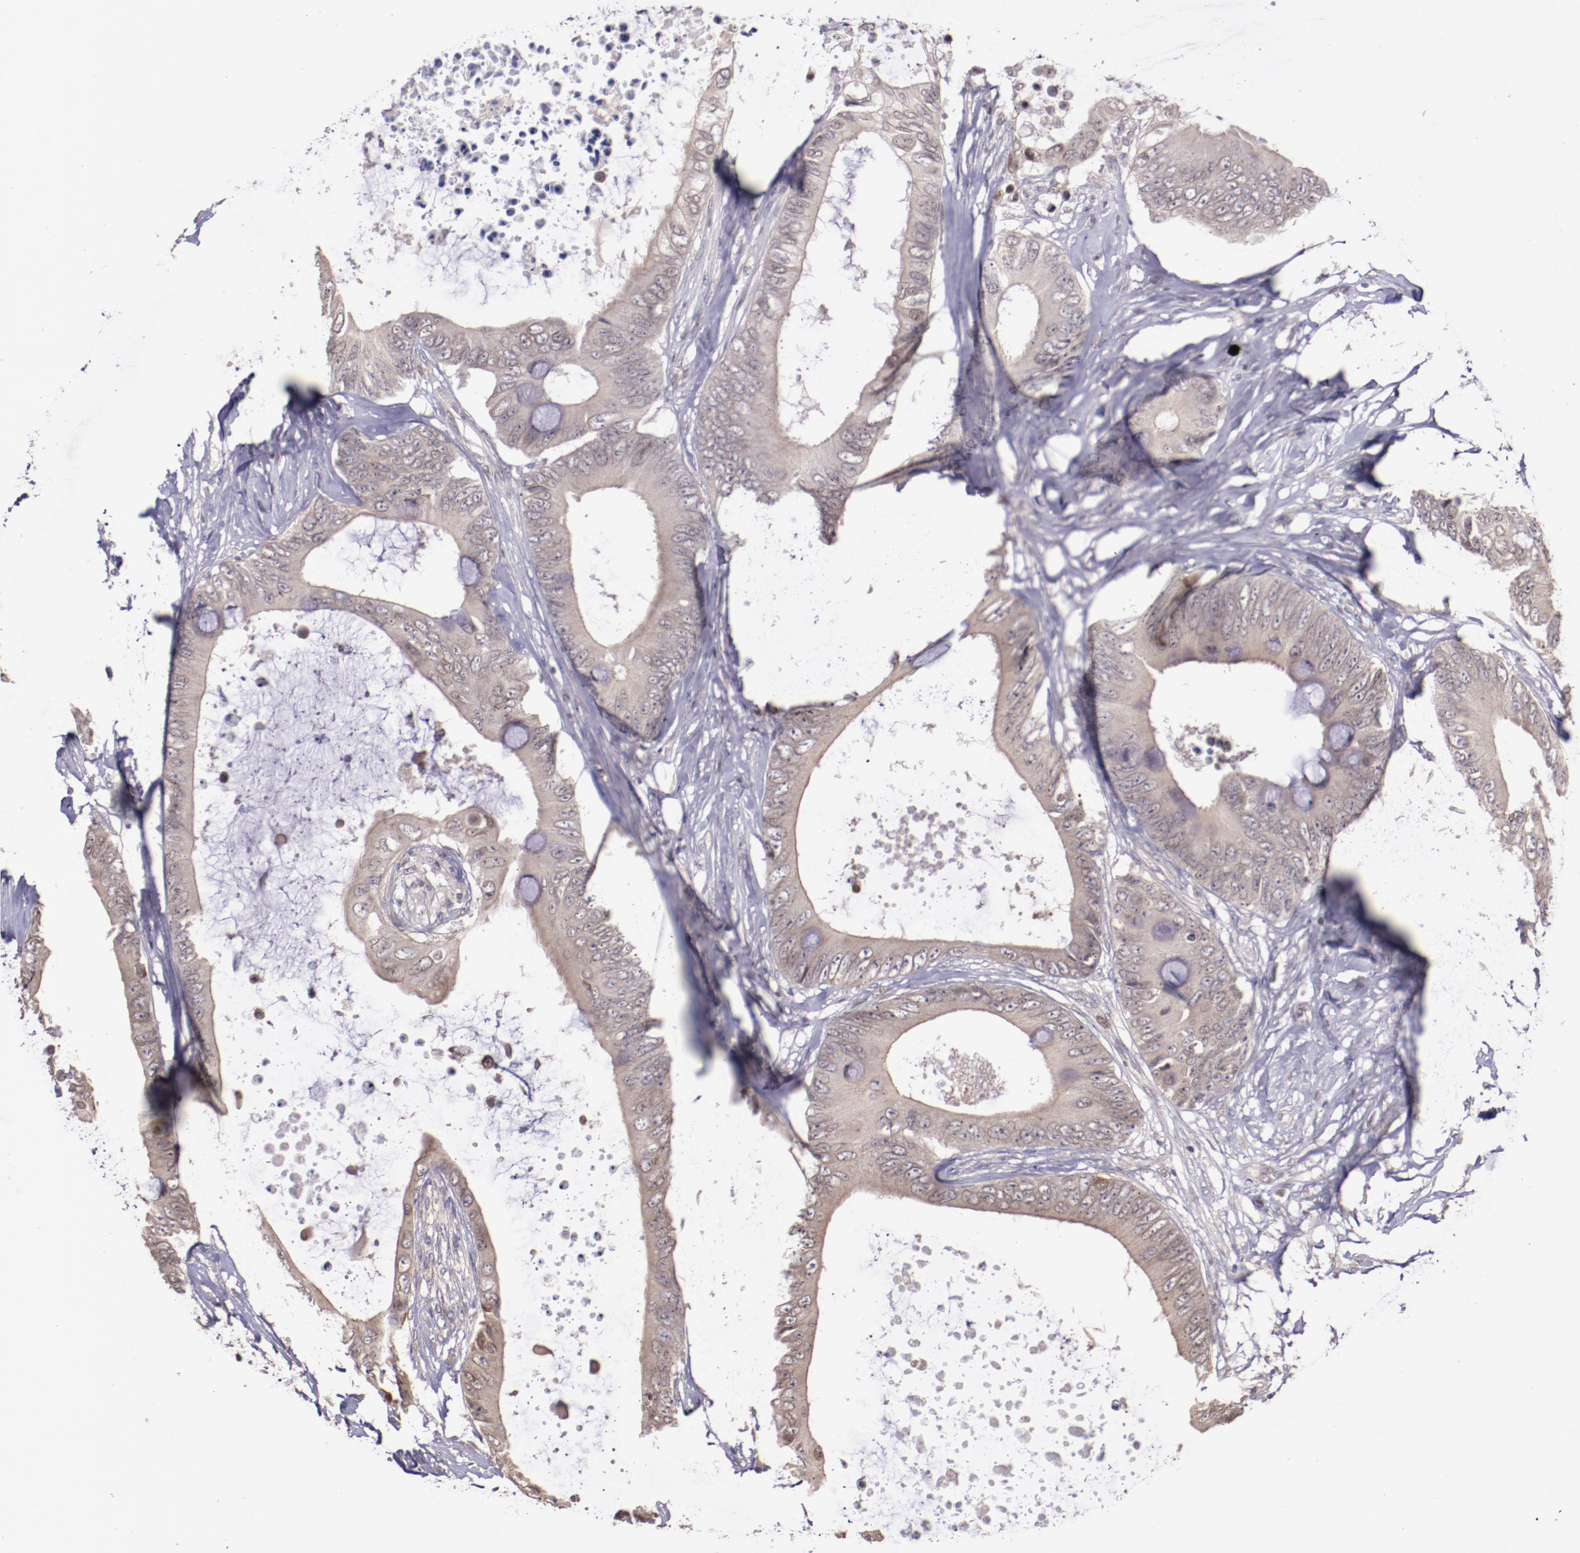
{"staining": {"intensity": "weak", "quantity": ">75%", "location": "cytoplasmic/membranous"}, "tissue": "colorectal cancer", "cell_type": "Tumor cells", "image_type": "cancer", "snomed": [{"axis": "morphology", "description": "Normal tissue, NOS"}, {"axis": "morphology", "description": "Adenocarcinoma, NOS"}, {"axis": "topography", "description": "Rectum"}, {"axis": "topography", "description": "Peripheral nerve tissue"}], "caption": "DAB (3,3'-diaminobenzidine) immunohistochemical staining of human colorectal adenocarcinoma shows weak cytoplasmic/membranous protein expression in about >75% of tumor cells.", "gene": "NUP62CL", "patient": {"sex": "female", "age": 77}}